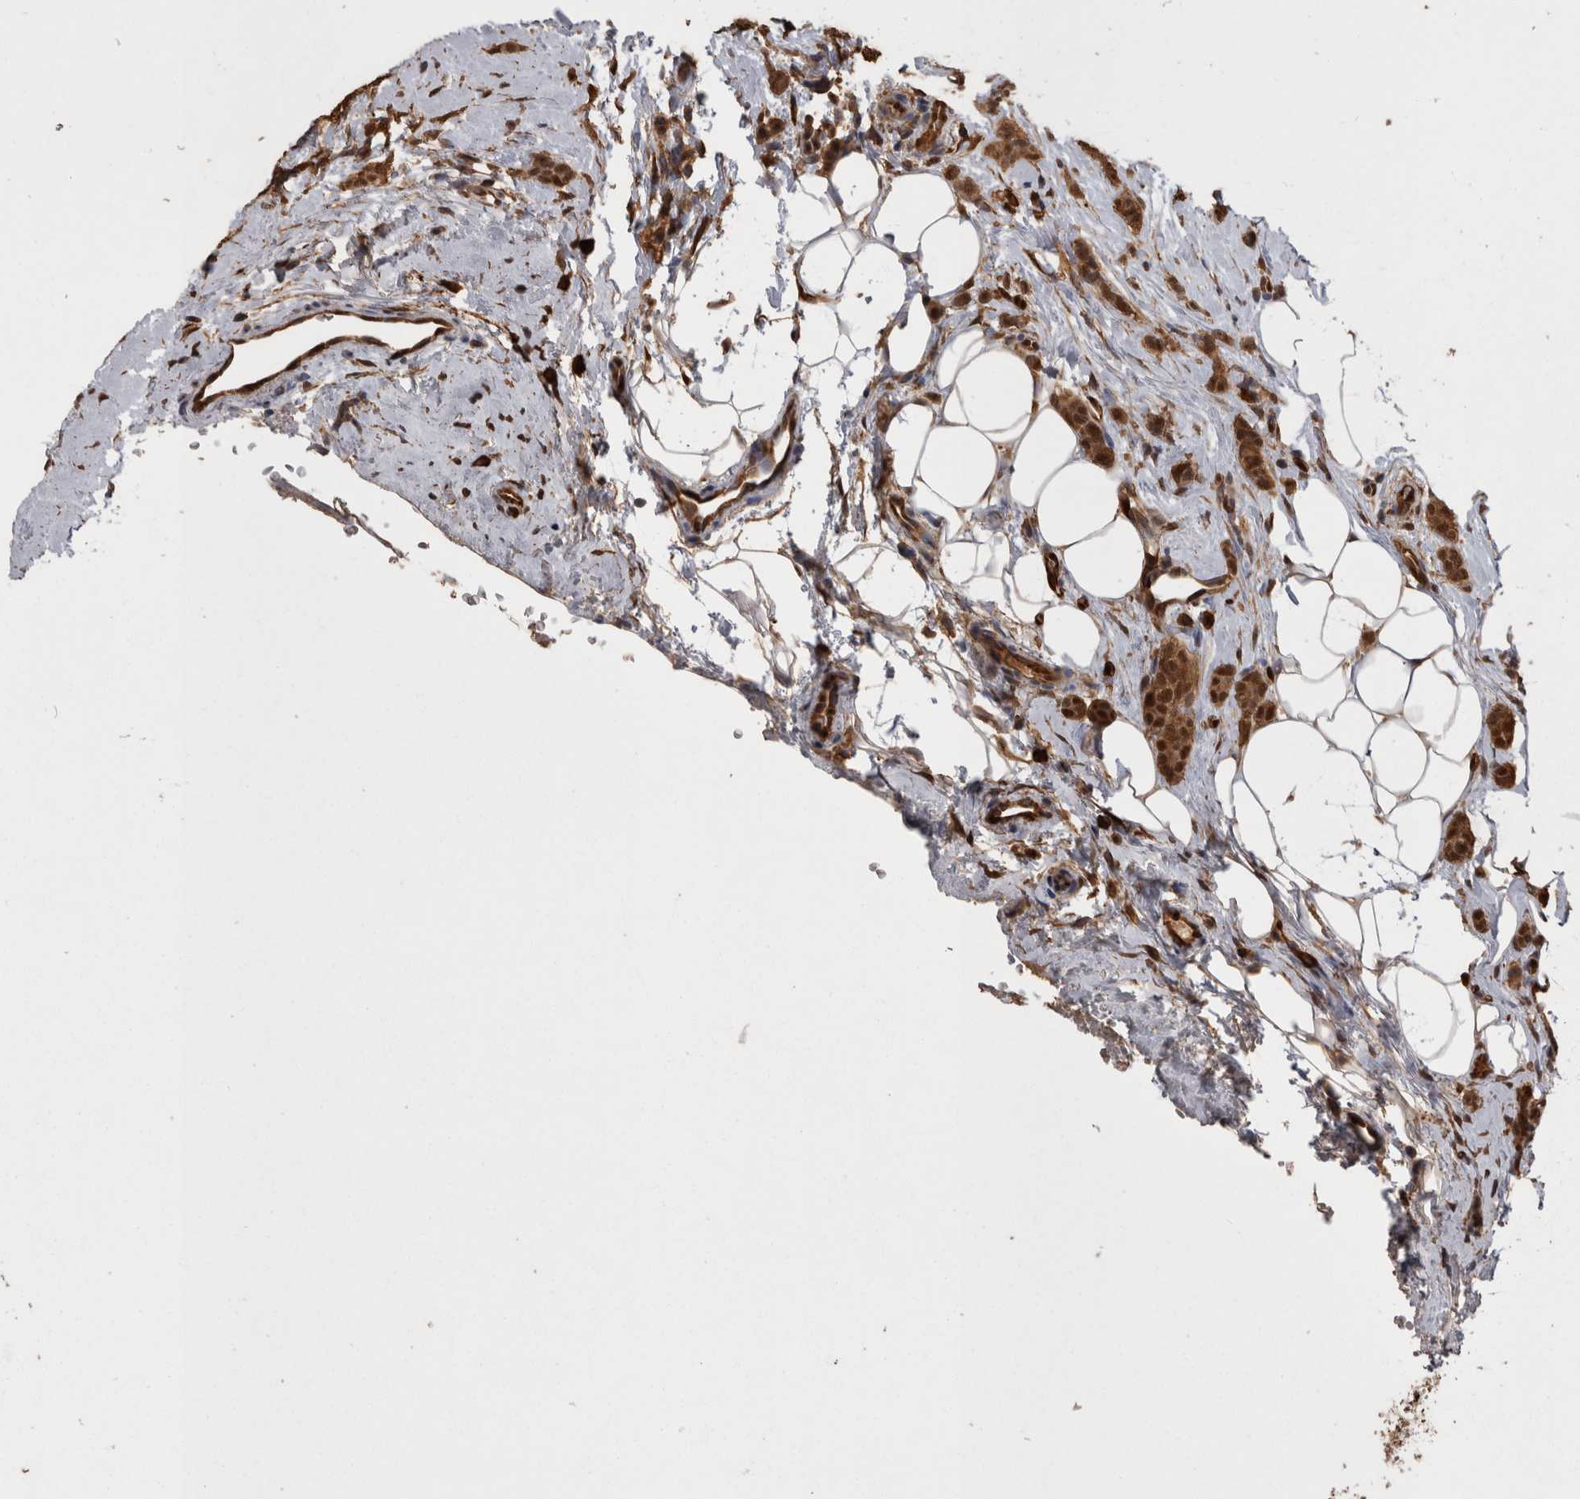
{"staining": {"intensity": "strong", "quantity": ">75%", "location": "cytoplasmic/membranous,nuclear"}, "tissue": "breast cancer", "cell_type": "Tumor cells", "image_type": "cancer", "snomed": [{"axis": "morphology", "description": "Lobular carcinoma"}, {"axis": "topography", "description": "Skin"}, {"axis": "topography", "description": "Breast"}], "caption": "High-power microscopy captured an immunohistochemistry (IHC) micrograph of lobular carcinoma (breast), revealing strong cytoplasmic/membranous and nuclear expression in approximately >75% of tumor cells.", "gene": "LXN", "patient": {"sex": "female", "age": 46}}